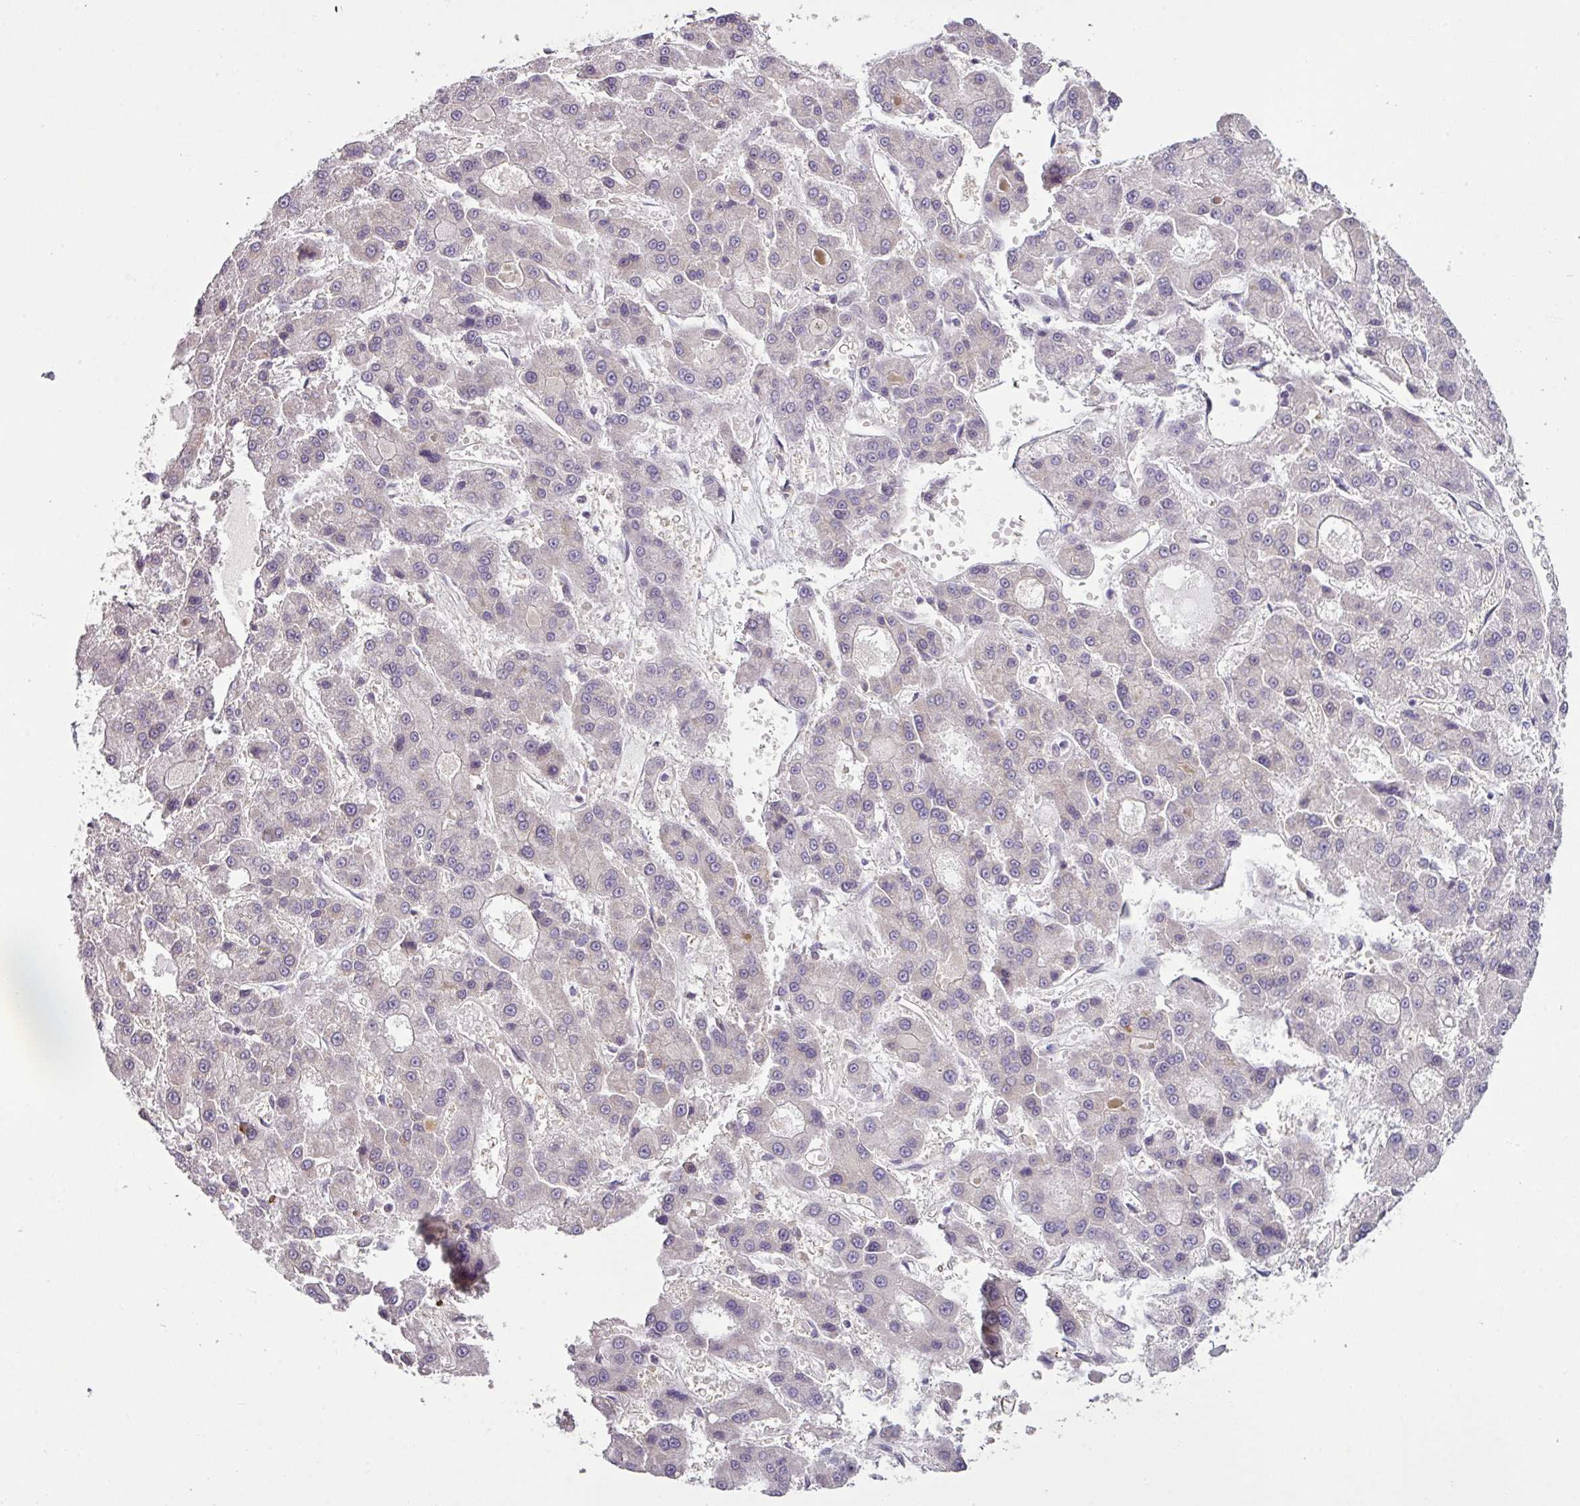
{"staining": {"intensity": "weak", "quantity": "<25%", "location": "cytoplasmic/membranous"}, "tissue": "liver cancer", "cell_type": "Tumor cells", "image_type": "cancer", "snomed": [{"axis": "morphology", "description": "Carcinoma, Hepatocellular, NOS"}, {"axis": "topography", "description": "Liver"}], "caption": "This is a micrograph of immunohistochemistry staining of hepatocellular carcinoma (liver), which shows no expression in tumor cells. (DAB (3,3'-diaminobenzidine) immunohistochemistry visualized using brightfield microscopy, high magnification).", "gene": "DERPC", "patient": {"sex": "male", "age": 70}}